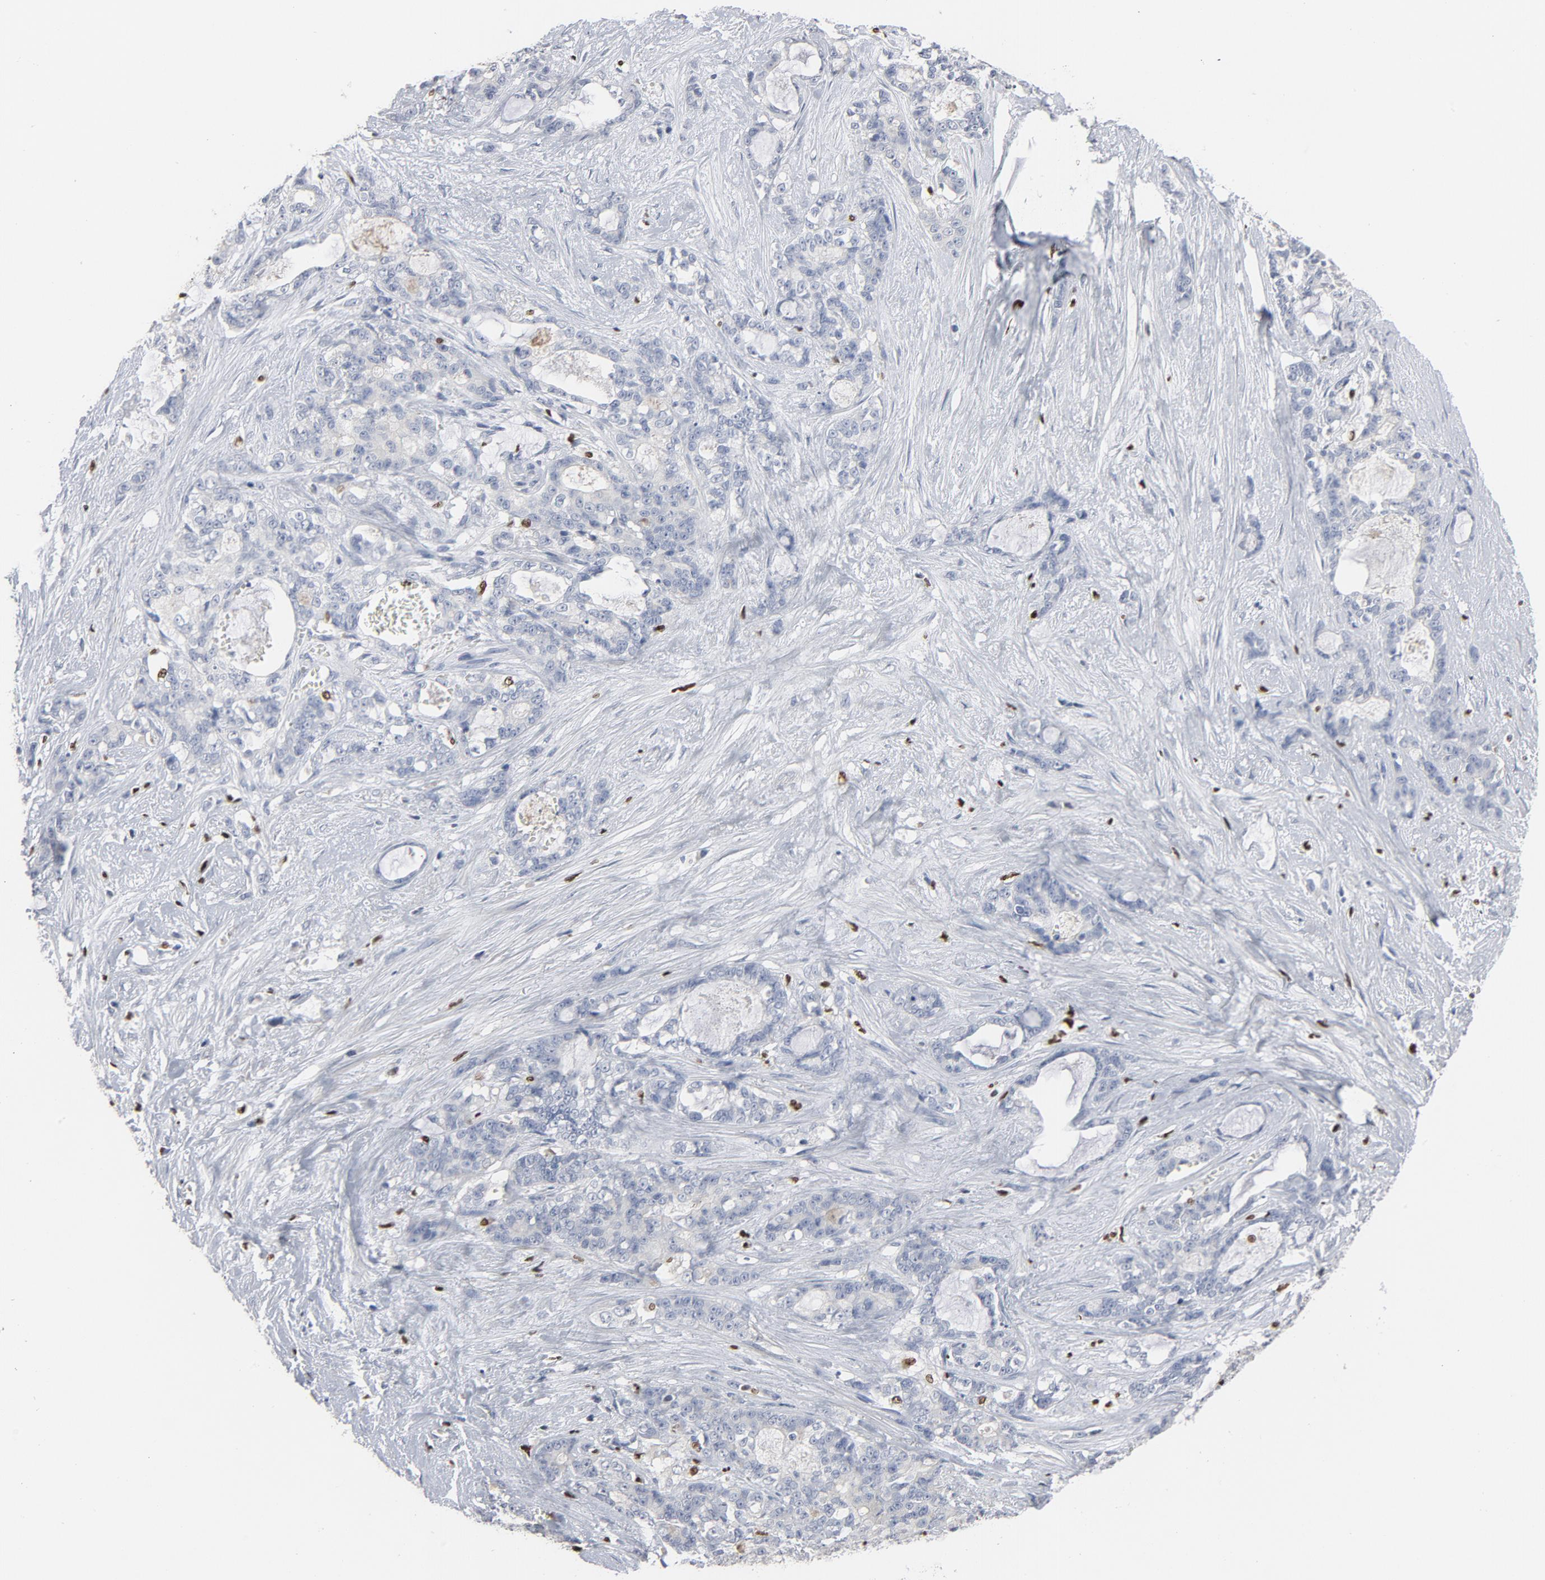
{"staining": {"intensity": "negative", "quantity": "none", "location": "none"}, "tissue": "pancreatic cancer", "cell_type": "Tumor cells", "image_type": "cancer", "snomed": [{"axis": "morphology", "description": "Adenocarcinoma, NOS"}, {"axis": "topography", "description": "Pancreas"}], "caption": "A photomicrograph of pancreatic cancer (adenocarcinoma) stained for a protein reveals no brown staining in tumor cells.", "gene": "SPI1", "patient": {"sex": "female", "age": 73}}